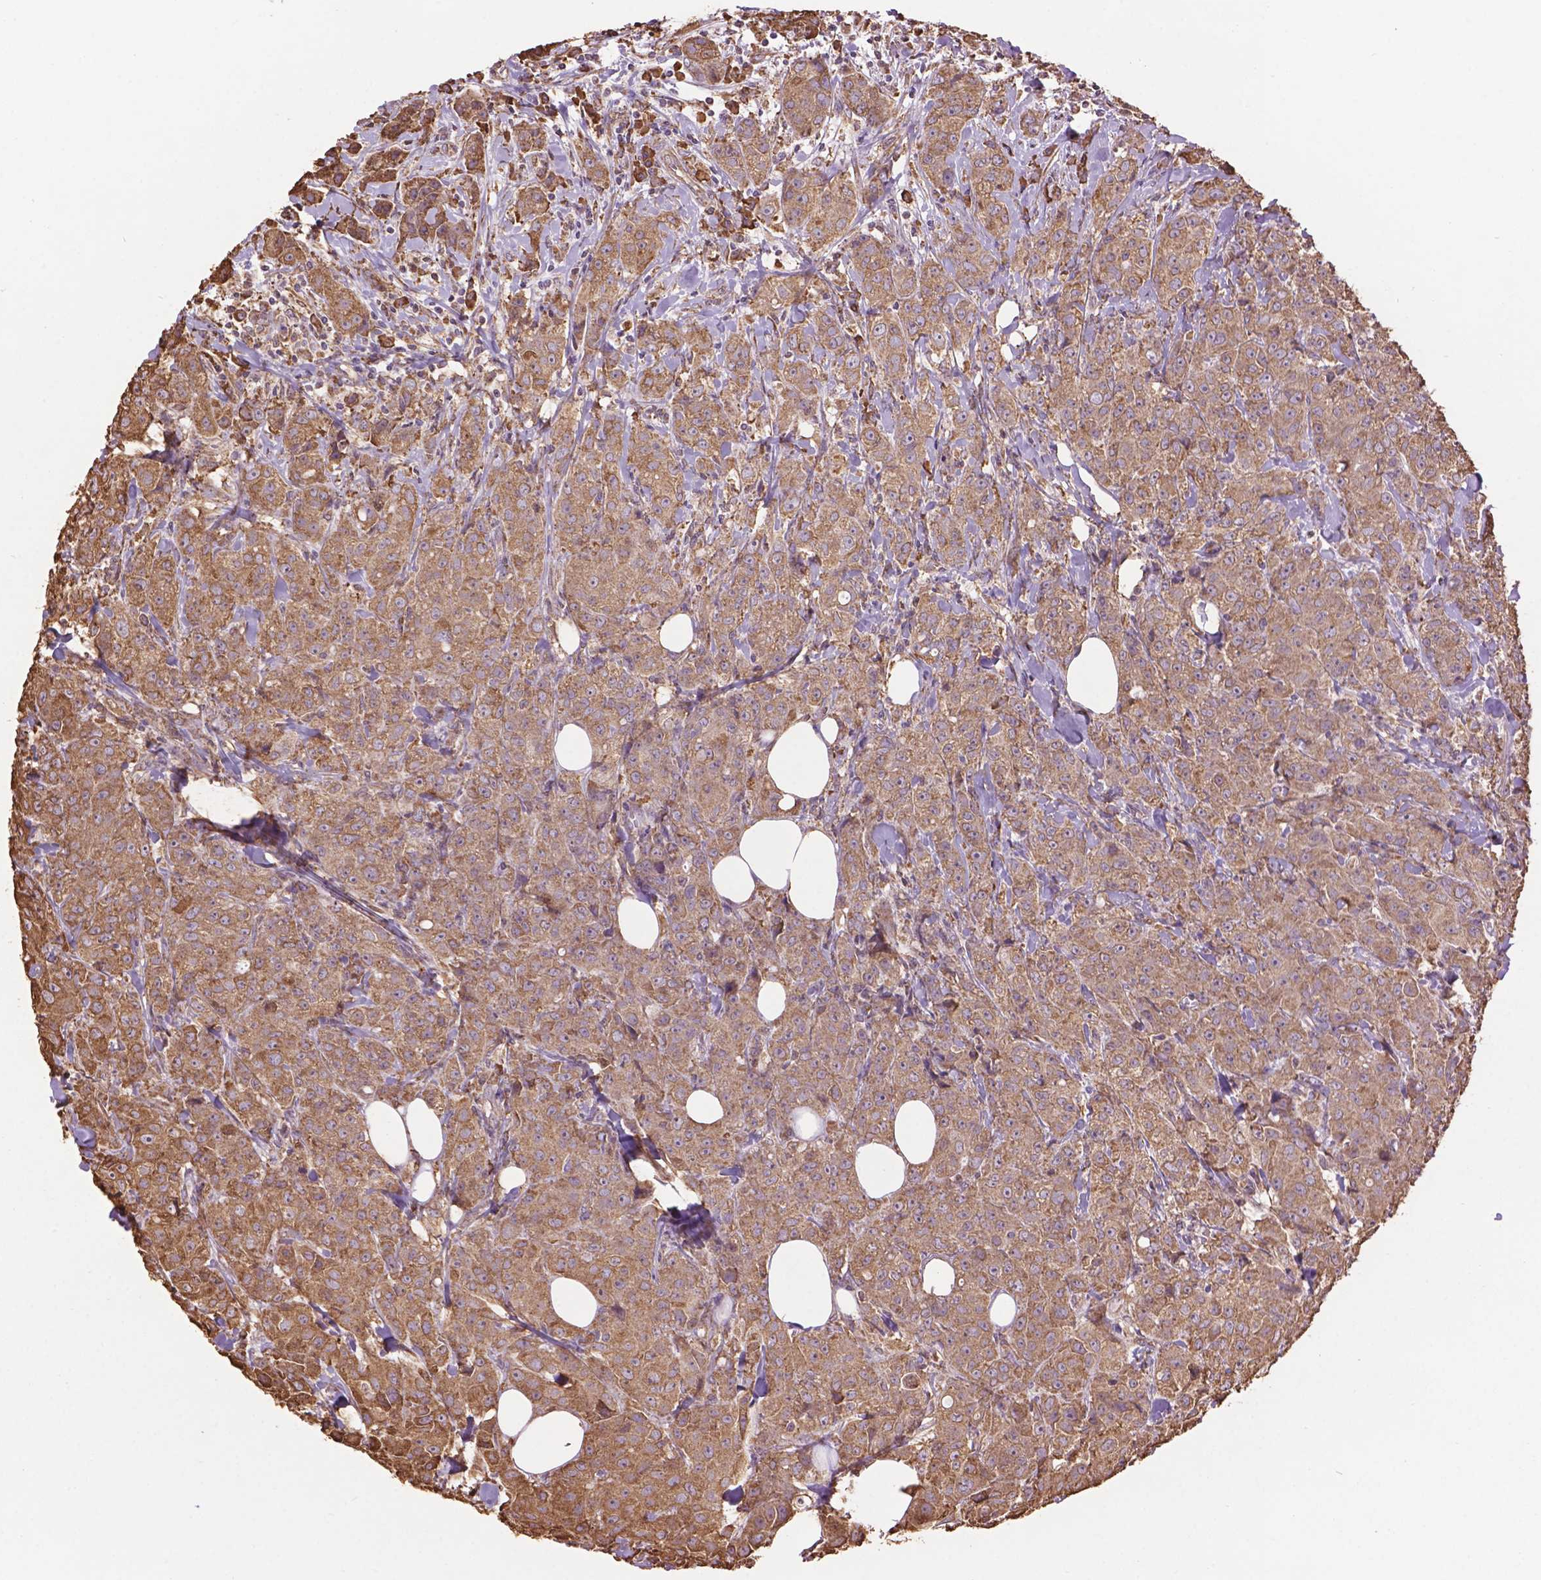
{"staining": {"intensity": "moderate", "quantity": ">75%", "location": "cytoplasmic/membranous"}, "tissue": "breast cancer", "cell_type": "Tumor cells", "image_type": "cancer", "snomed": [{"axis": "morphology", "description": "Duct carcinoma"}, {"axis": "topography", "description": "Breast"}], "caption": "Human breast cancer (invasive ductal carcinoma) stained with a brown dye reveals moderate cytoplasmic/membranous positive positivity in about >75% of tumor cells.", "gene": "PPP2R5E", "patient": {"sex": "female", "age": 43}}